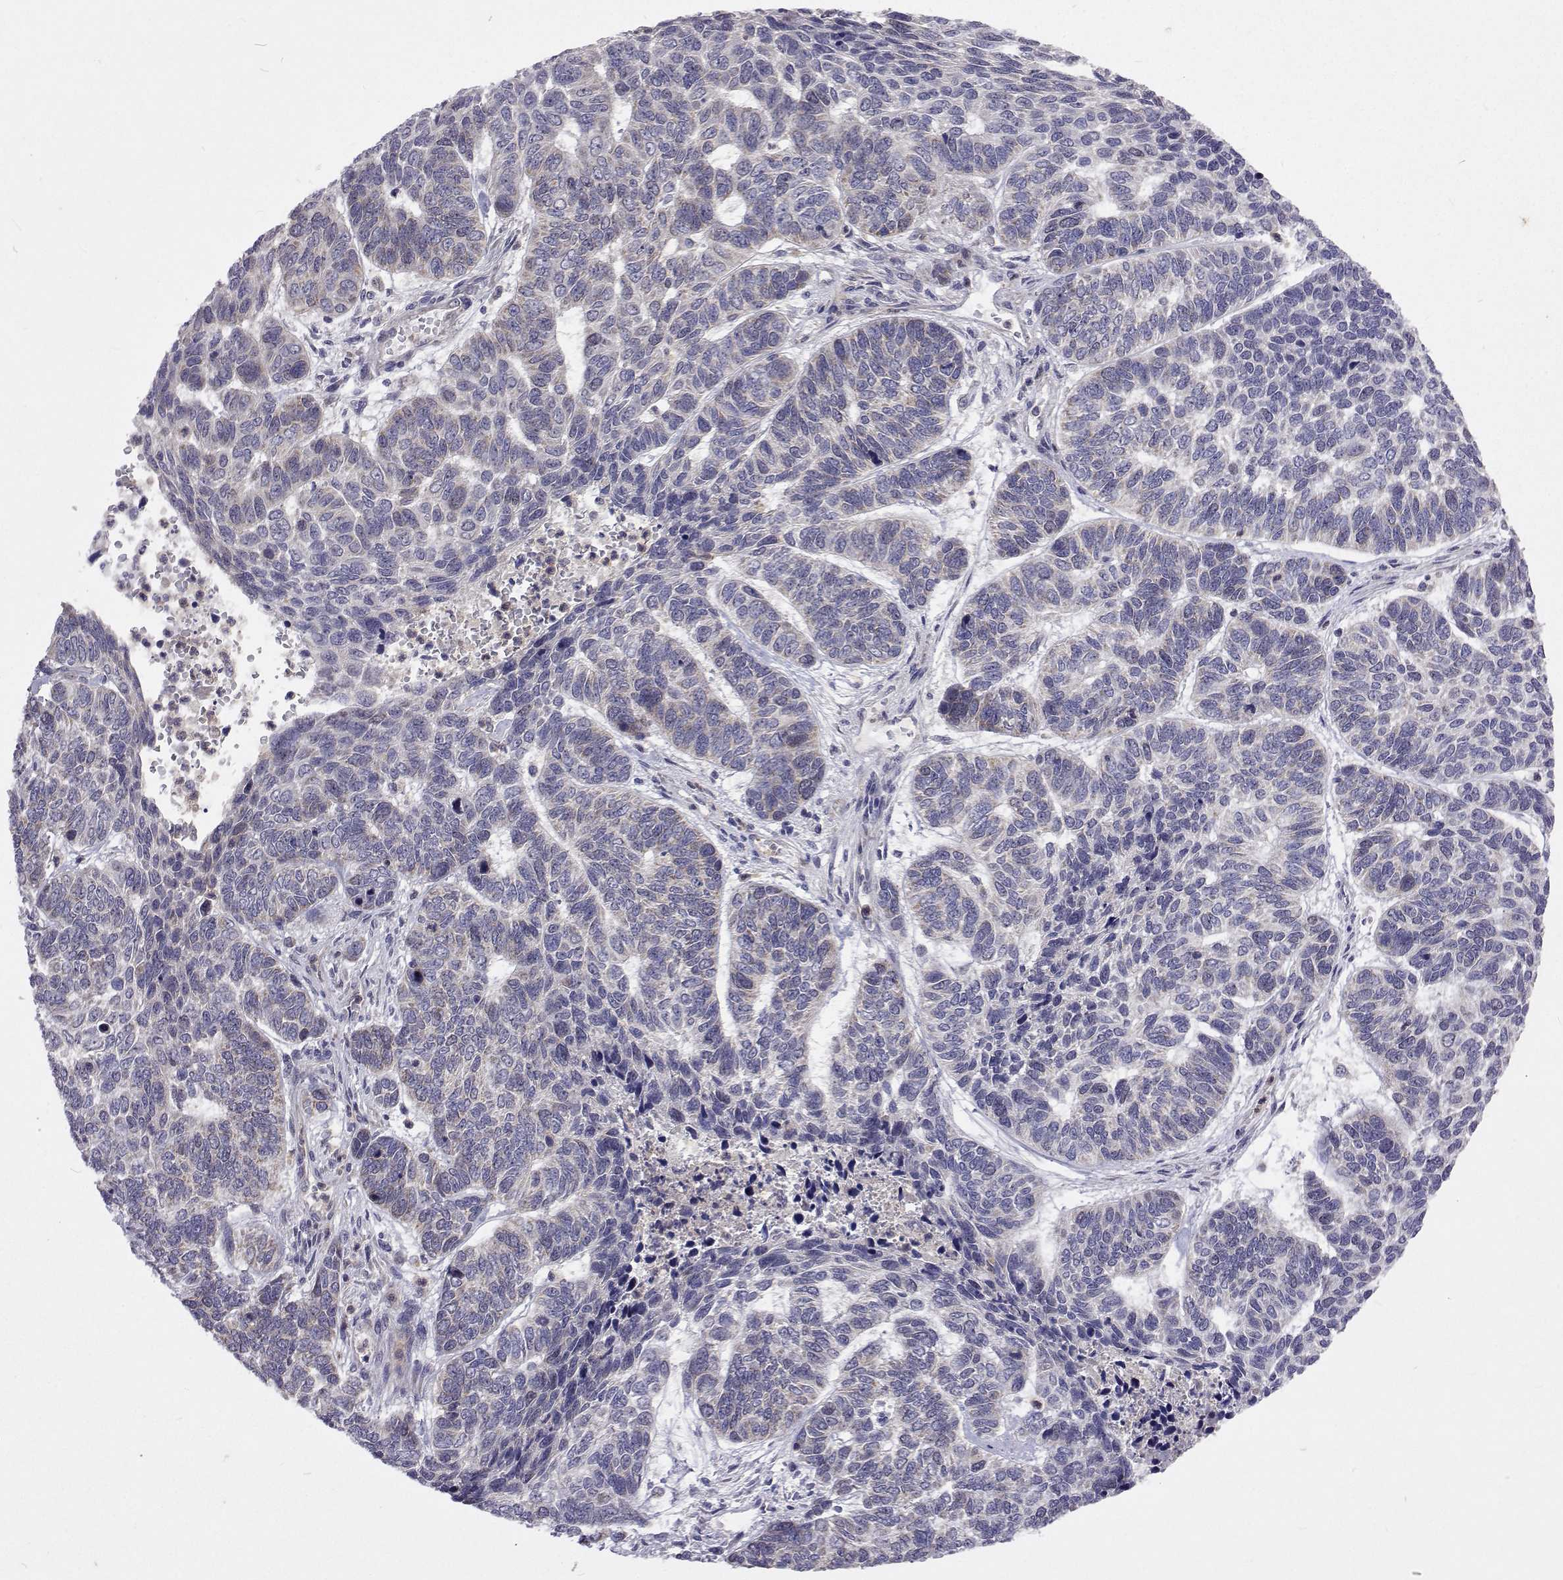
{"staining": {"intensity": "negative", "quantity": "none", "location": "none"}, "tissue": "skin cancer", "cell_type": "Tumor cells", "image_type": "cancer", "snomed": [{"axis": "morphology", "description": "Basal cell carcinoma"}, {"axis": "topography", "description": "Skin"}], "caption": "This is a micrograph of immunohistochemistry staining of basal cell carcinoma (skin), which shows no expression in tumor cells.", "gene": "DHTKD1", "patient": {"sex": "female", "age": 65}}